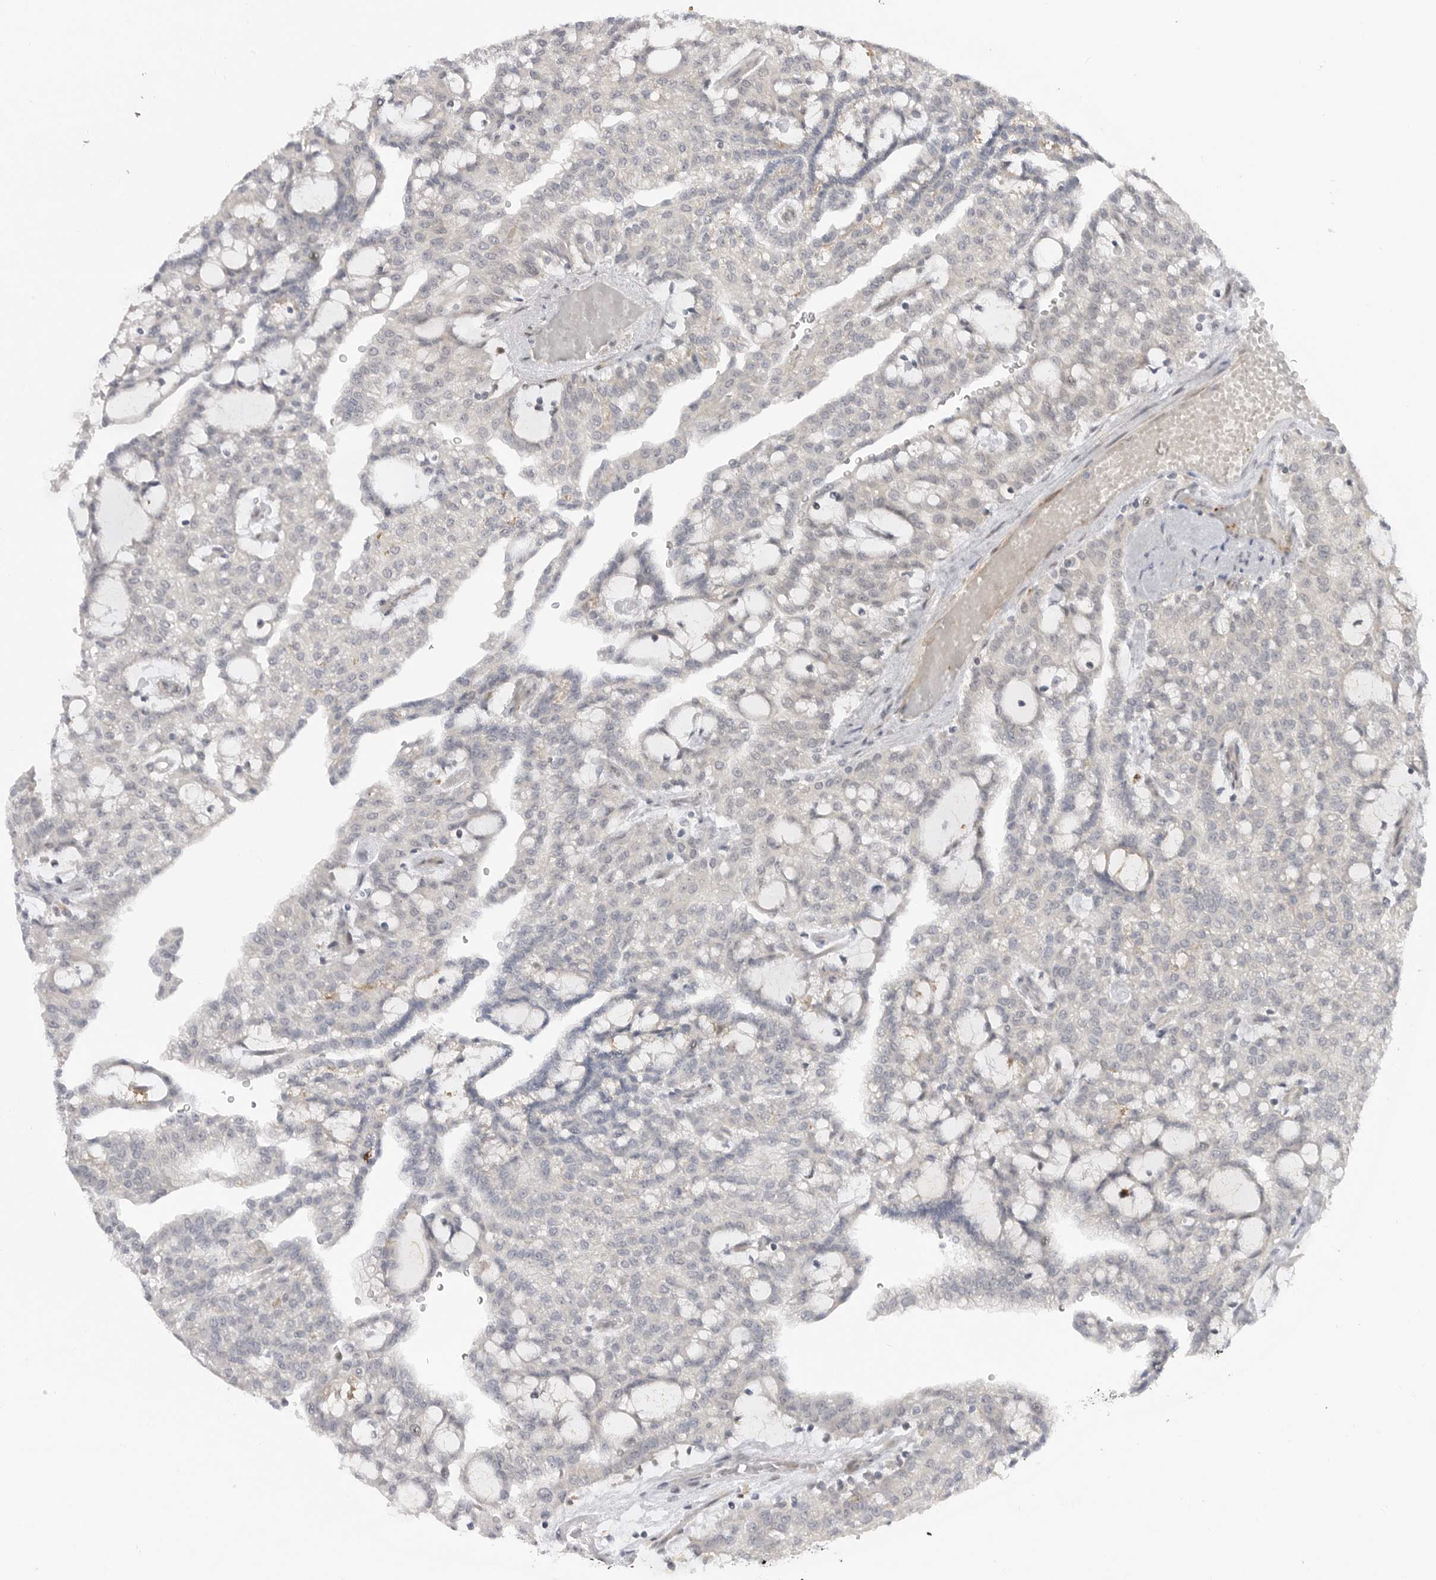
{"staining": {"intensity": "negative", "quantity": "none", "location": "none"}, "tissue": "renal cancer", "cell_type": "Tumor cells", "image_type": "cancer", "snomed": [{"axis": "morphology", "description": "Adenocarcinoma, NOS"}, {"axis": "topography", "description": "Kidney"}], "caption": "Immunohistochemical staining of renal cancer demonstrates no significant expression in tumor cells.", "gene": "GGT6", "patient": {"sex": "male", "age": 63}}